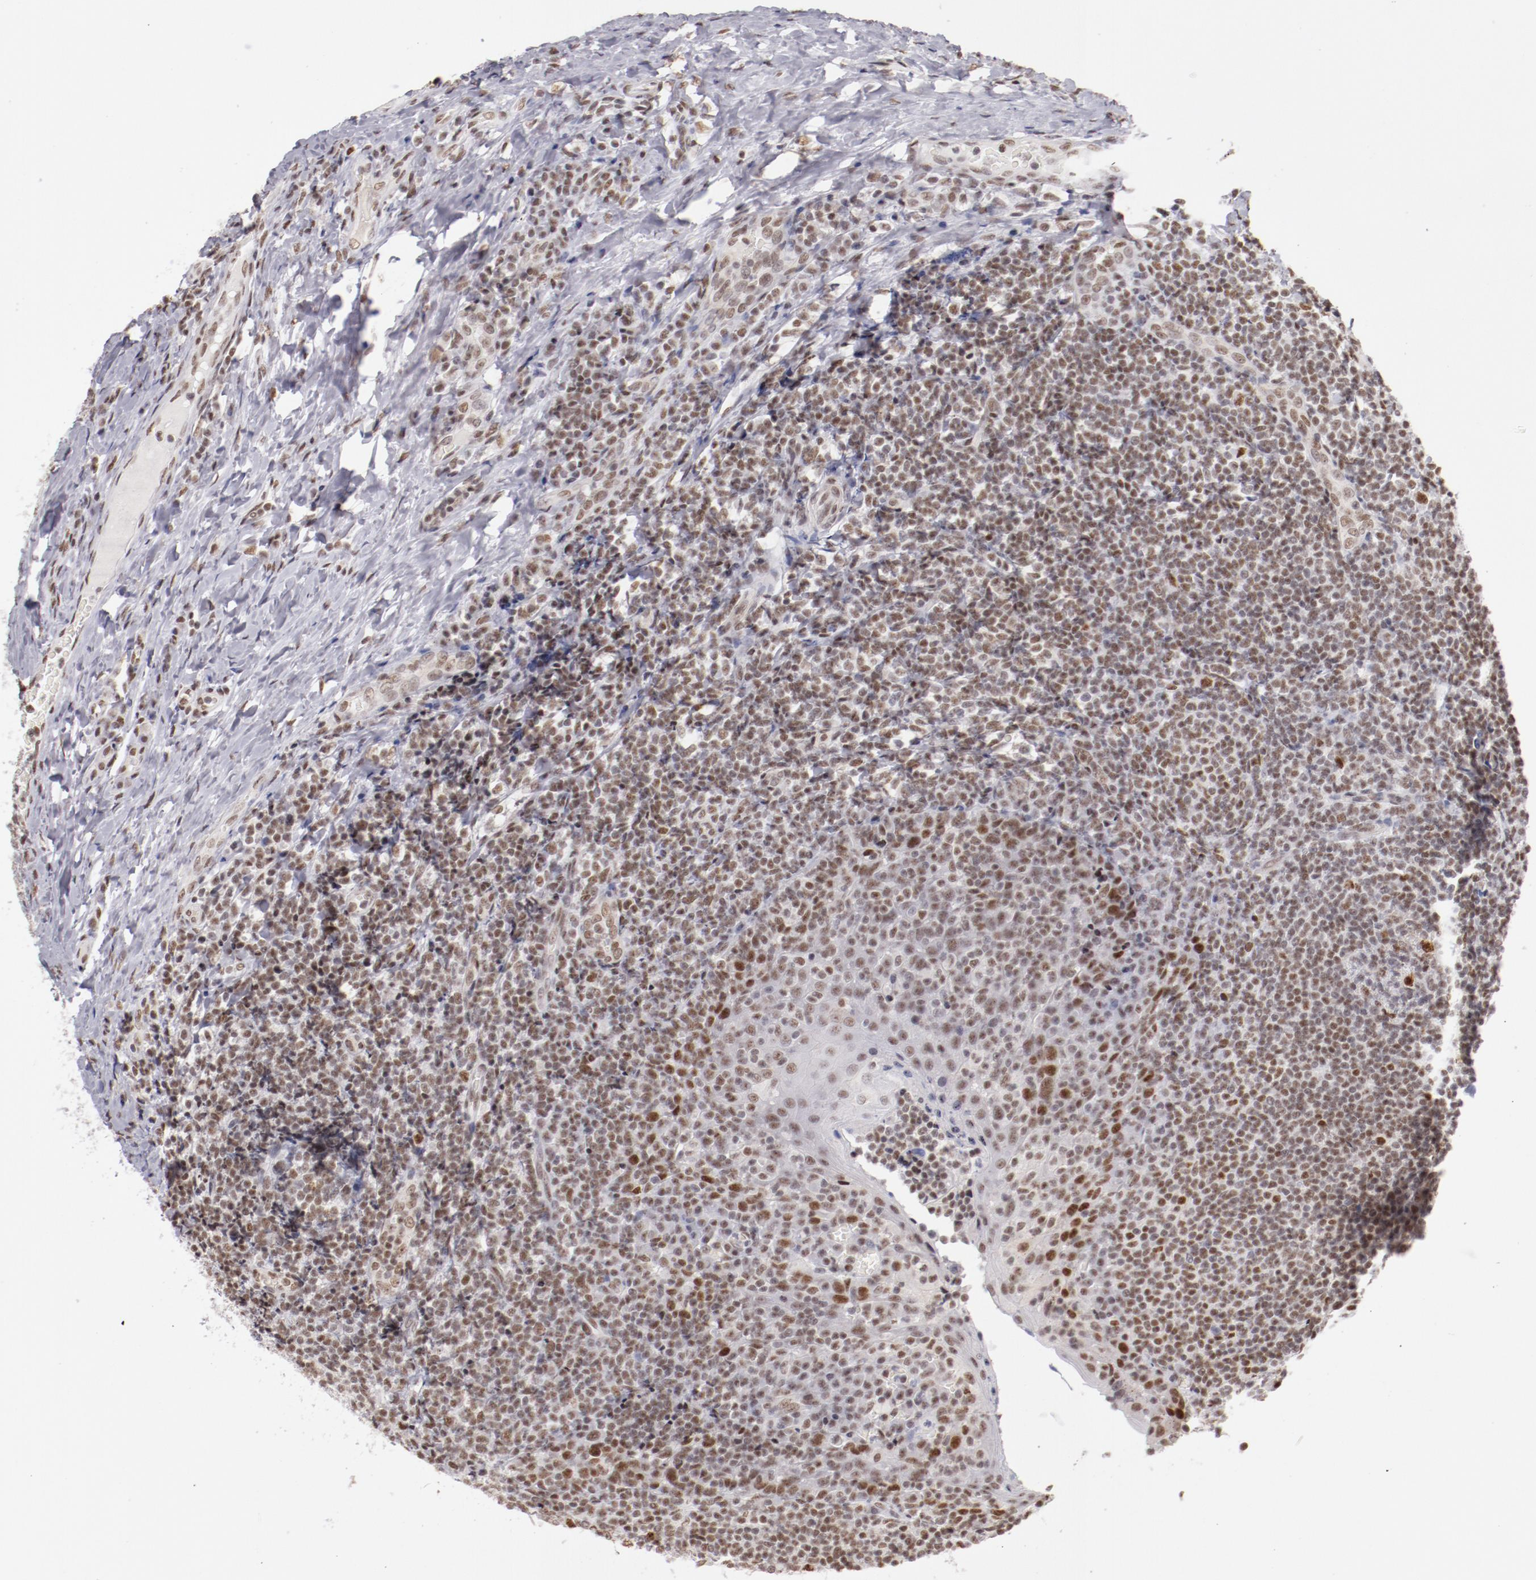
{"staining": {"intensity": "moderate", "quantity": "<25%", "location": "nuclear"}, "tissue": "tonsil", "cell_type": "Germinal center cells", "image_type": "normal", "snomed": [{"axis": "morphology", "description": "Normal tissue, NOS"}, {"axis": "topography", "description": "Tonsil"}], "caption": "Immunohistochemical staining of benign human tonsil reveals <25% levels of moderate nuclear protein positivity in approximately <25% of germinal center cells.", "gene": "TFAP4", "patient": {"sex": "male", "age": 31}}